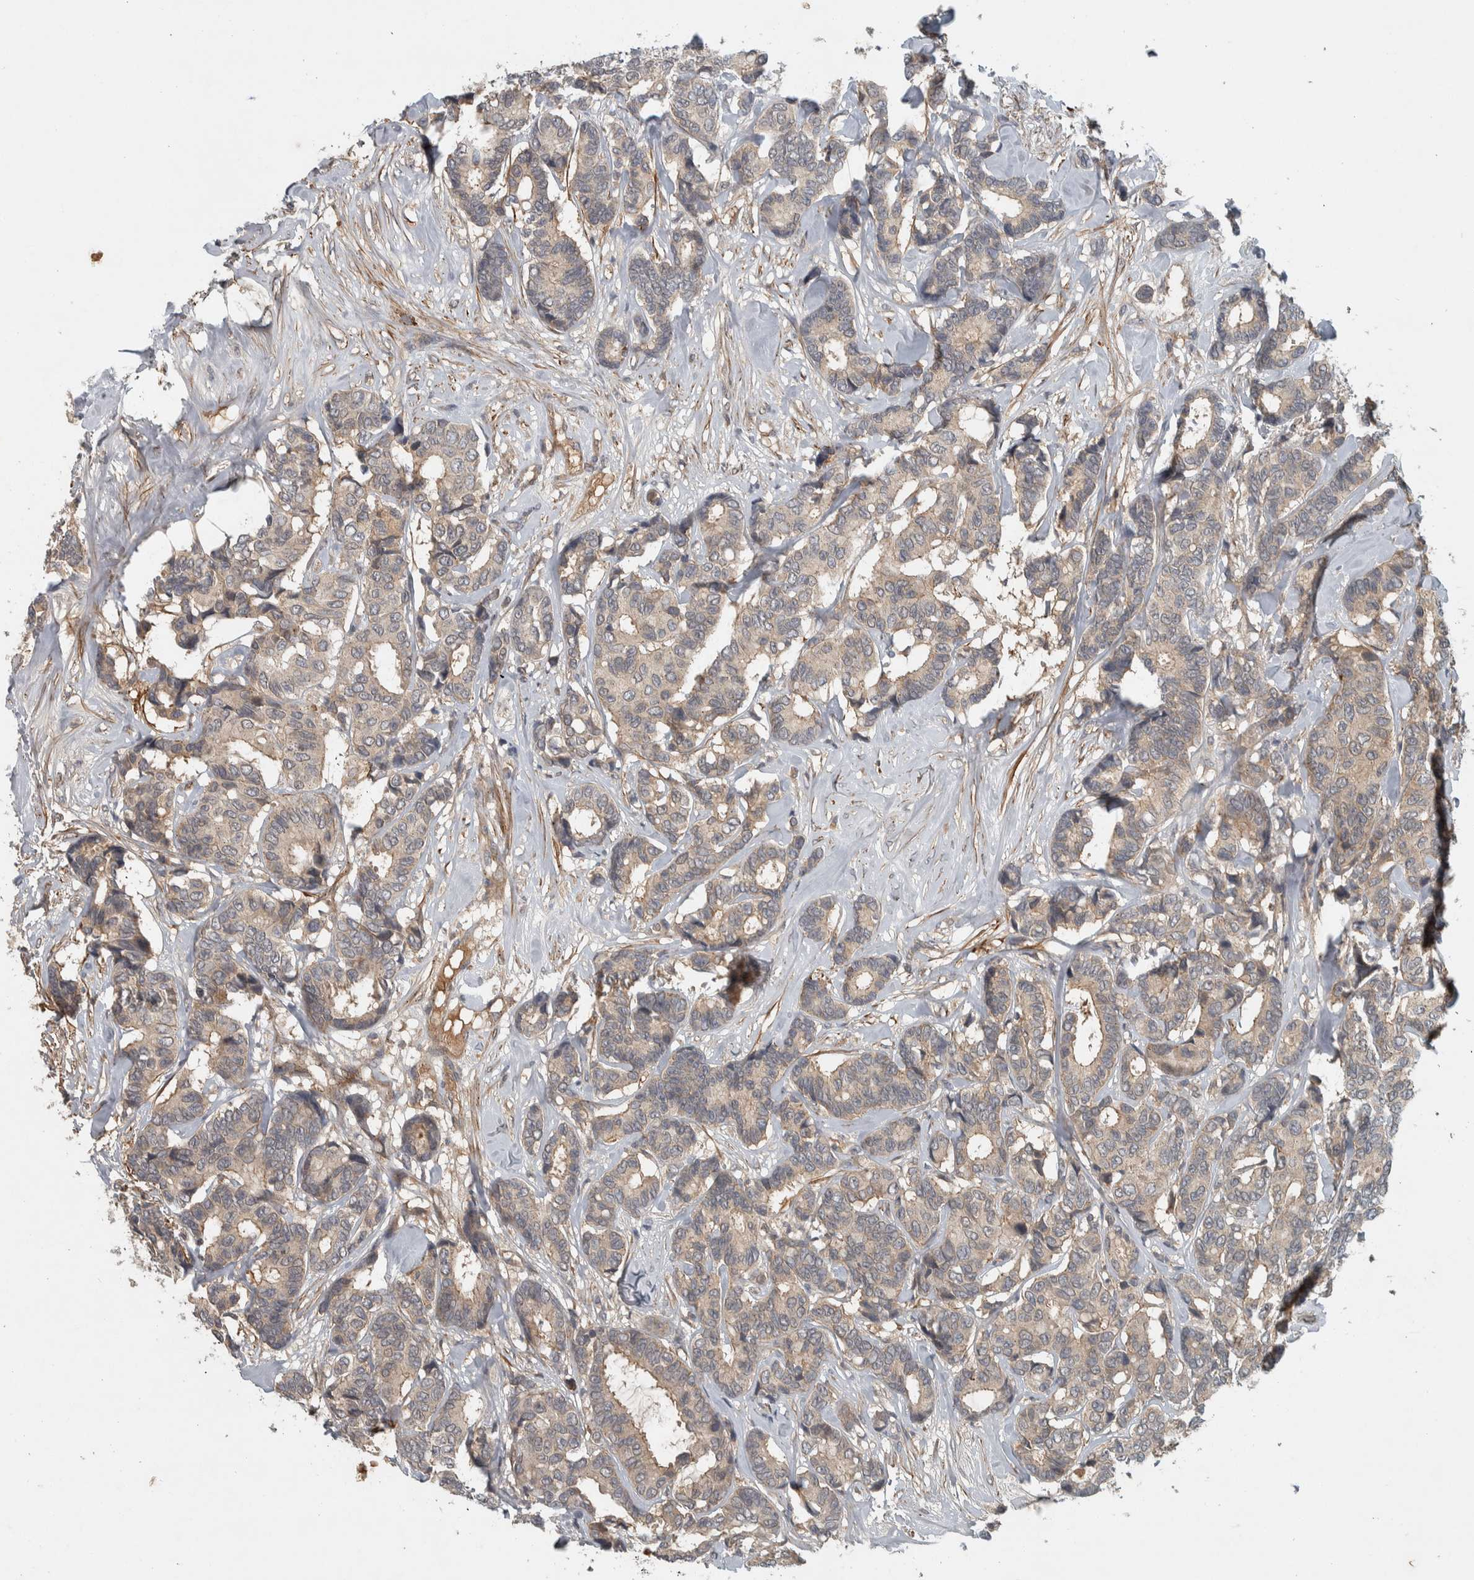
{"staining": {"intensity": "weak", "quantity": ">75%", "location": "cytoplasmic/membranous"}, "tissue": "breast cancer", "cell_type": "Tumor cells", "image_type": "cancer", "snomed": [{"axis": "morphology", "description": "Duct carcinoma"}, {"axis": "topography", "description": "Breast"}], "caption": "Human breast cancer stained with a brown dye reveals weak cytoplasmic/membranous positive staining in about >75% of tumor cells.", "gene": "LBHD1", "patient": {"sex": "female", "age": 87}}